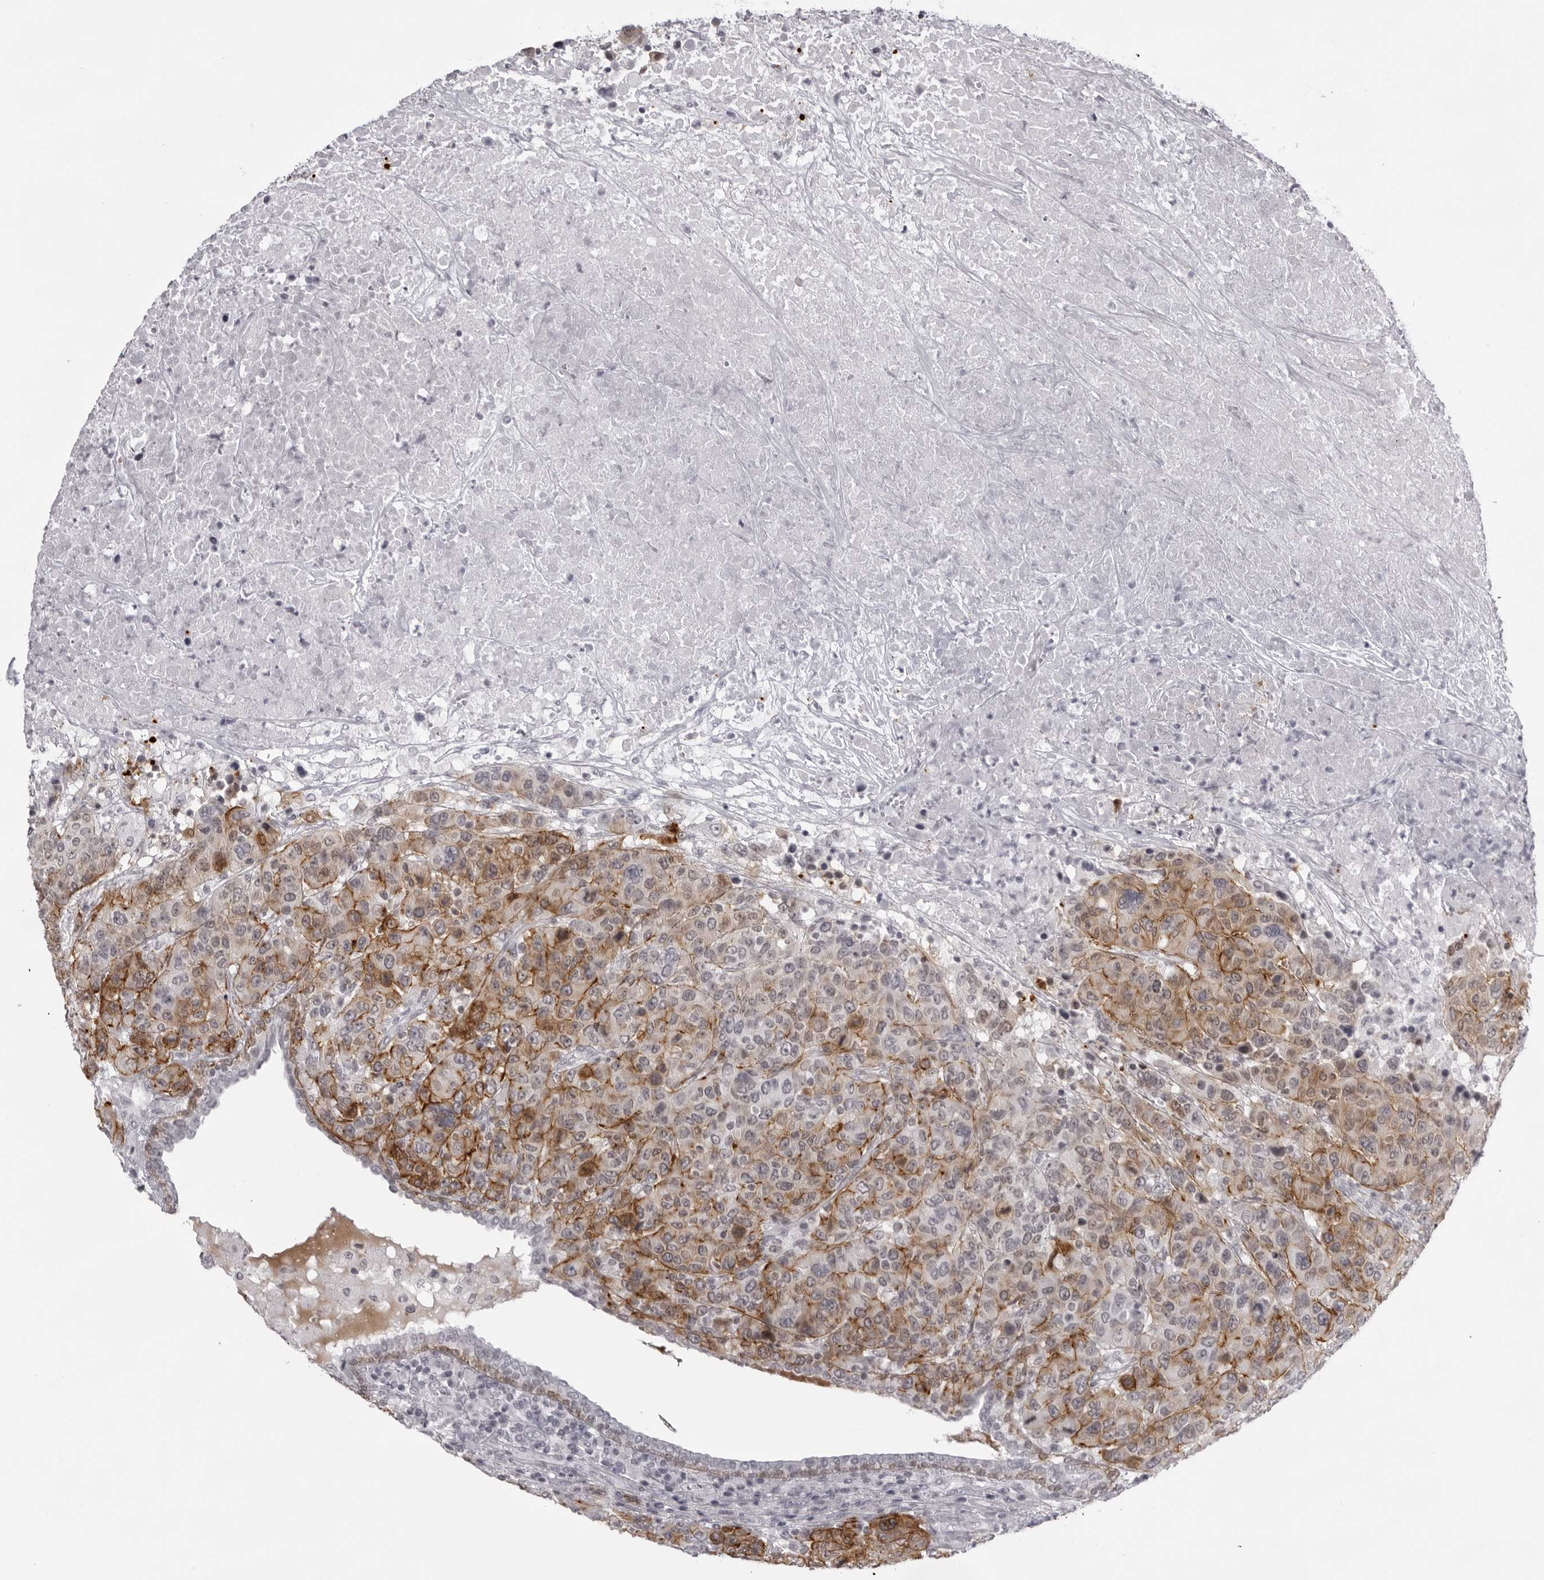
{"staining": {"intensity": "moderate", "quantity": ">75%", "location": "cytoplasmic/membranous"}, "tissue": "breast cancer", "cell_type": "Tumor cells", "image_type": "cancer", "snomed": [{"axis": "morphology", "description": "Duct carcinoma"}, {"axis": "topography", "description": "Breast"}], "caption": "IHC of intraductal carcinoma (breast) shows medium levels of moderate cytoplasmic/membranous staining in approximately >75% of tumor cells.", "gene": "NUDT18", "patient": {"sex": "female", "age": 37}}